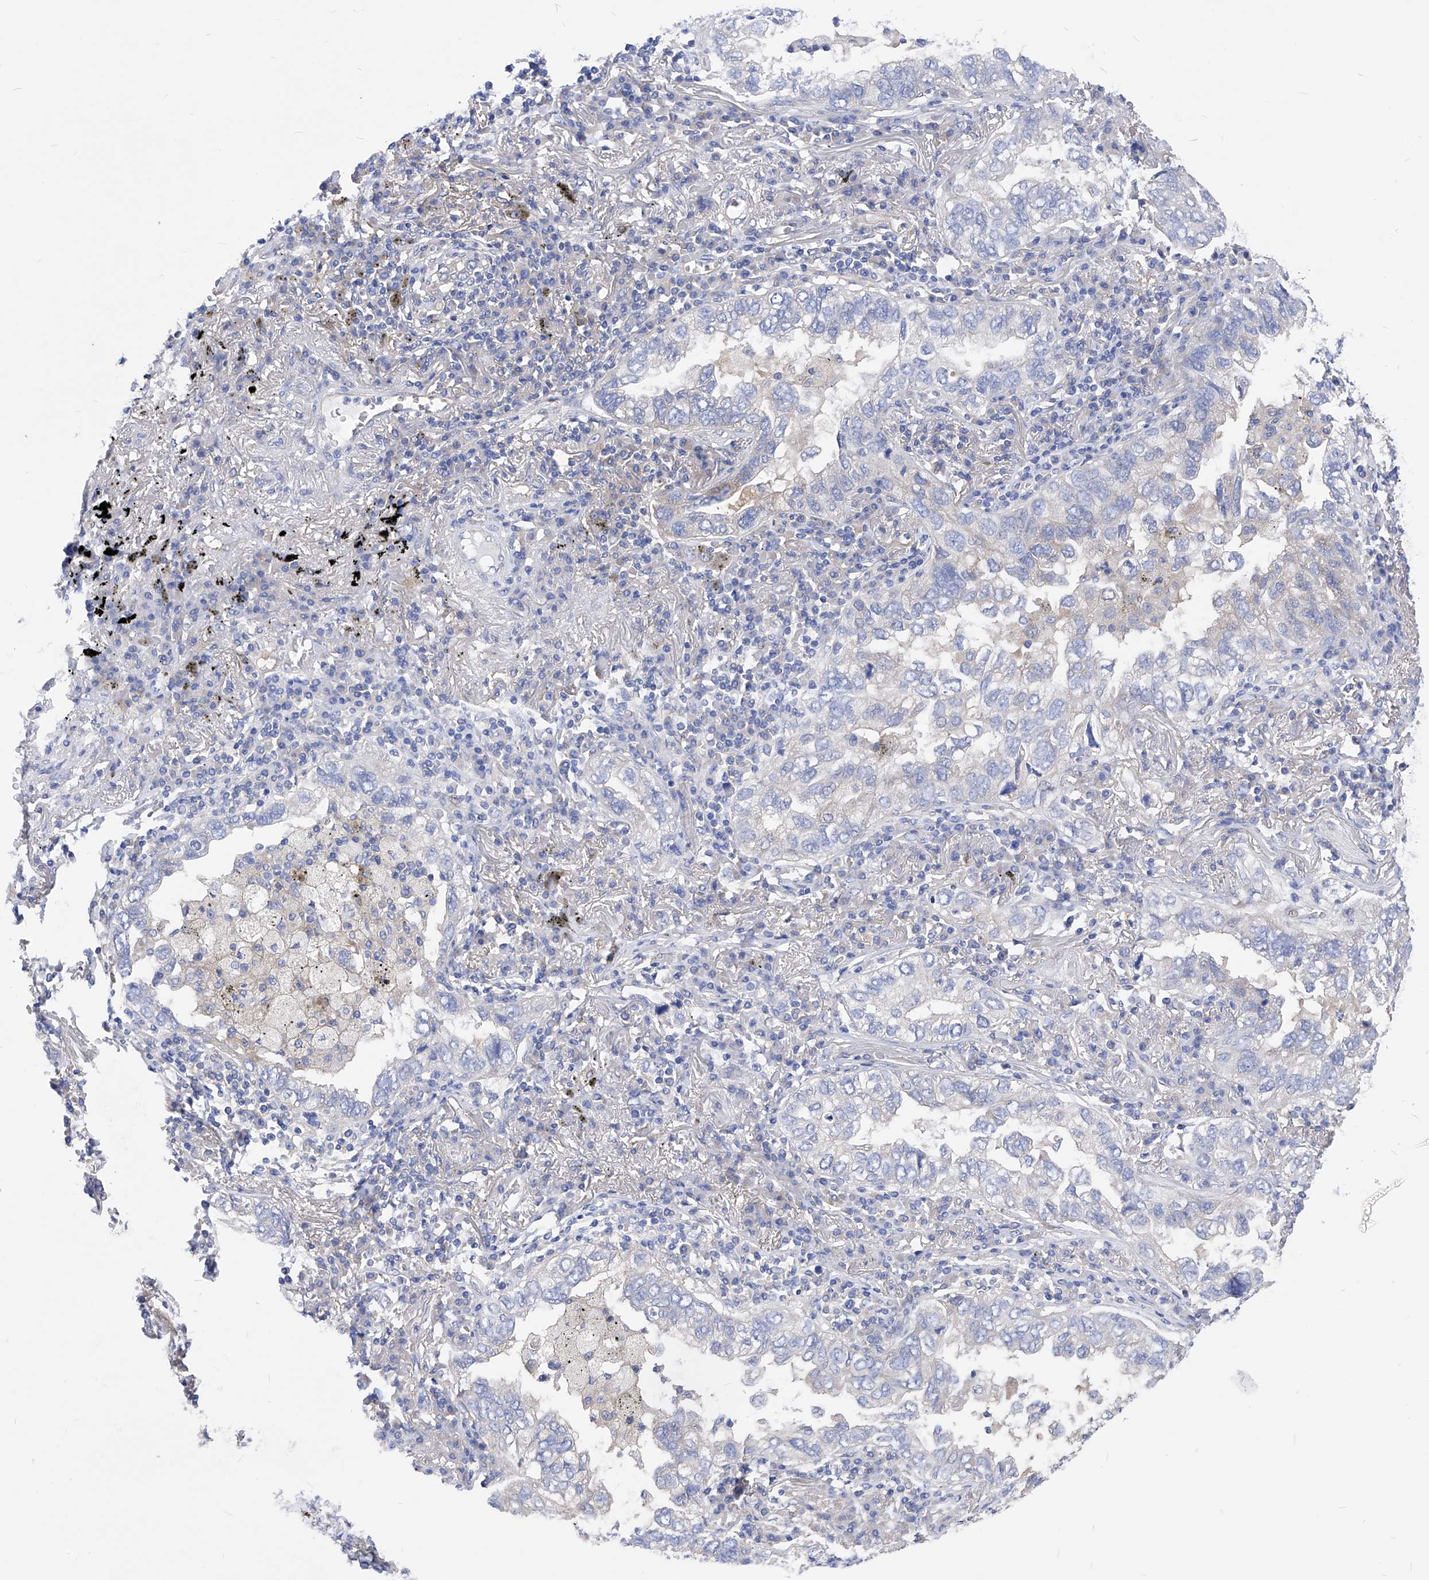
{"staining": {"intensity": "negative", "quantity": "none", "location": "none"}, "tissue": "lung cancer", "cell_type": "Tumor cells", "image_type": "cancer", "snomed": [{"axis": "morphology", "description": "Adenocarcinoma, NOS"}, {"axis": "topography", "description": "Lung"}], "caption": "A micrograph of human lung cancer is negative for staining in tumor cells.", "gene": "XPNPEP1", "patient": {"sex": "male", "age": 65}}